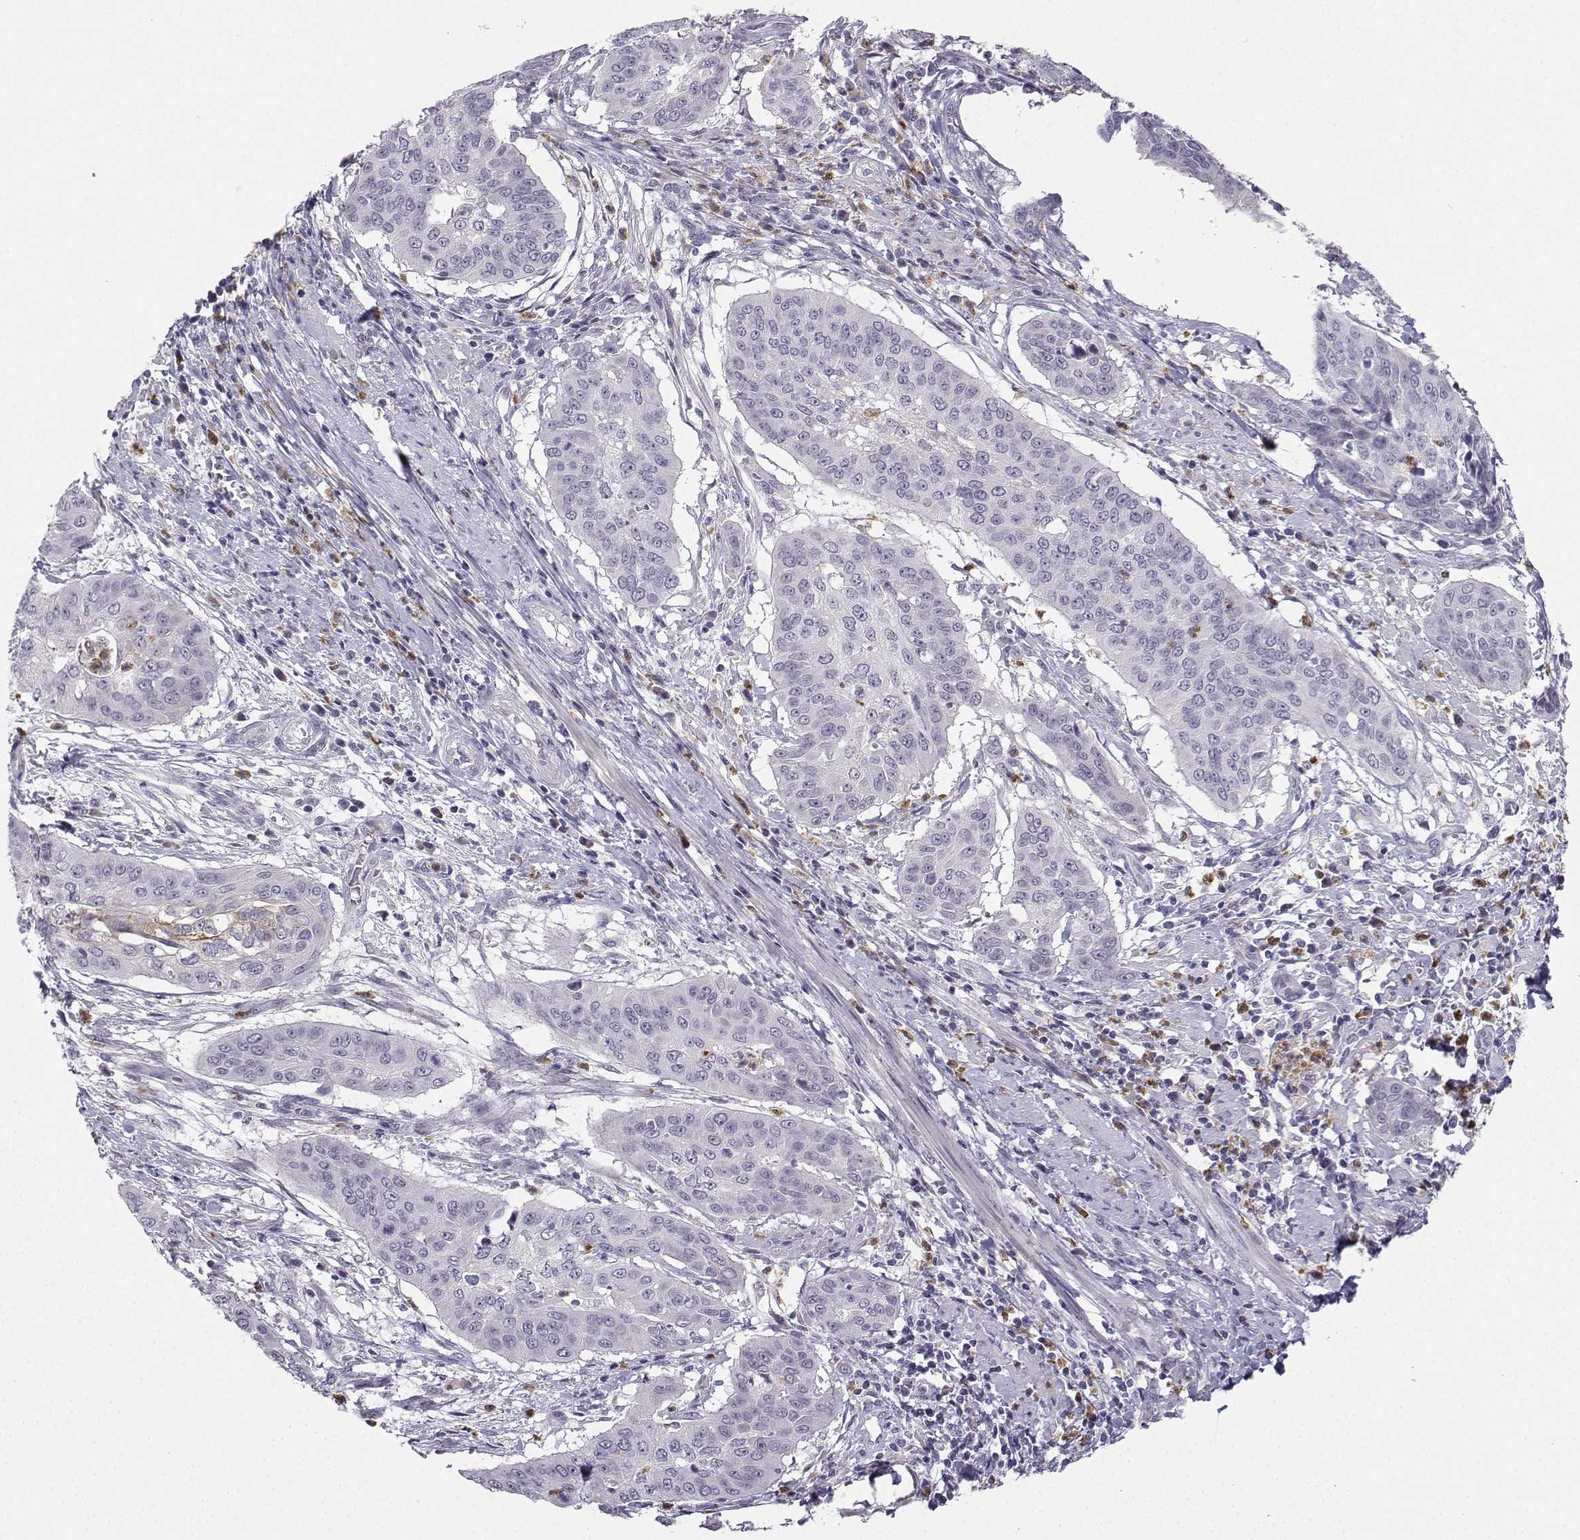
{"staining": {"intensity": "negative", "quantity": "none", "location": "none"}, "tissue": "cervical cancer", "cell_type": "Tumor cells", "image_type": "cancer", "snomed": [{"axis": "morphology", "description": "Squamous cell carcinoma, NOS"}, {"axis": "topography", "description": "Cervix"}], "caption": "A high-resolution histopathology image shows IHC staining of cervical squamous cell carcinoma, which shows no significant positivity in tumor cells.", "gene": "CALY", "patient": {"sex": "female", "age": 39}}